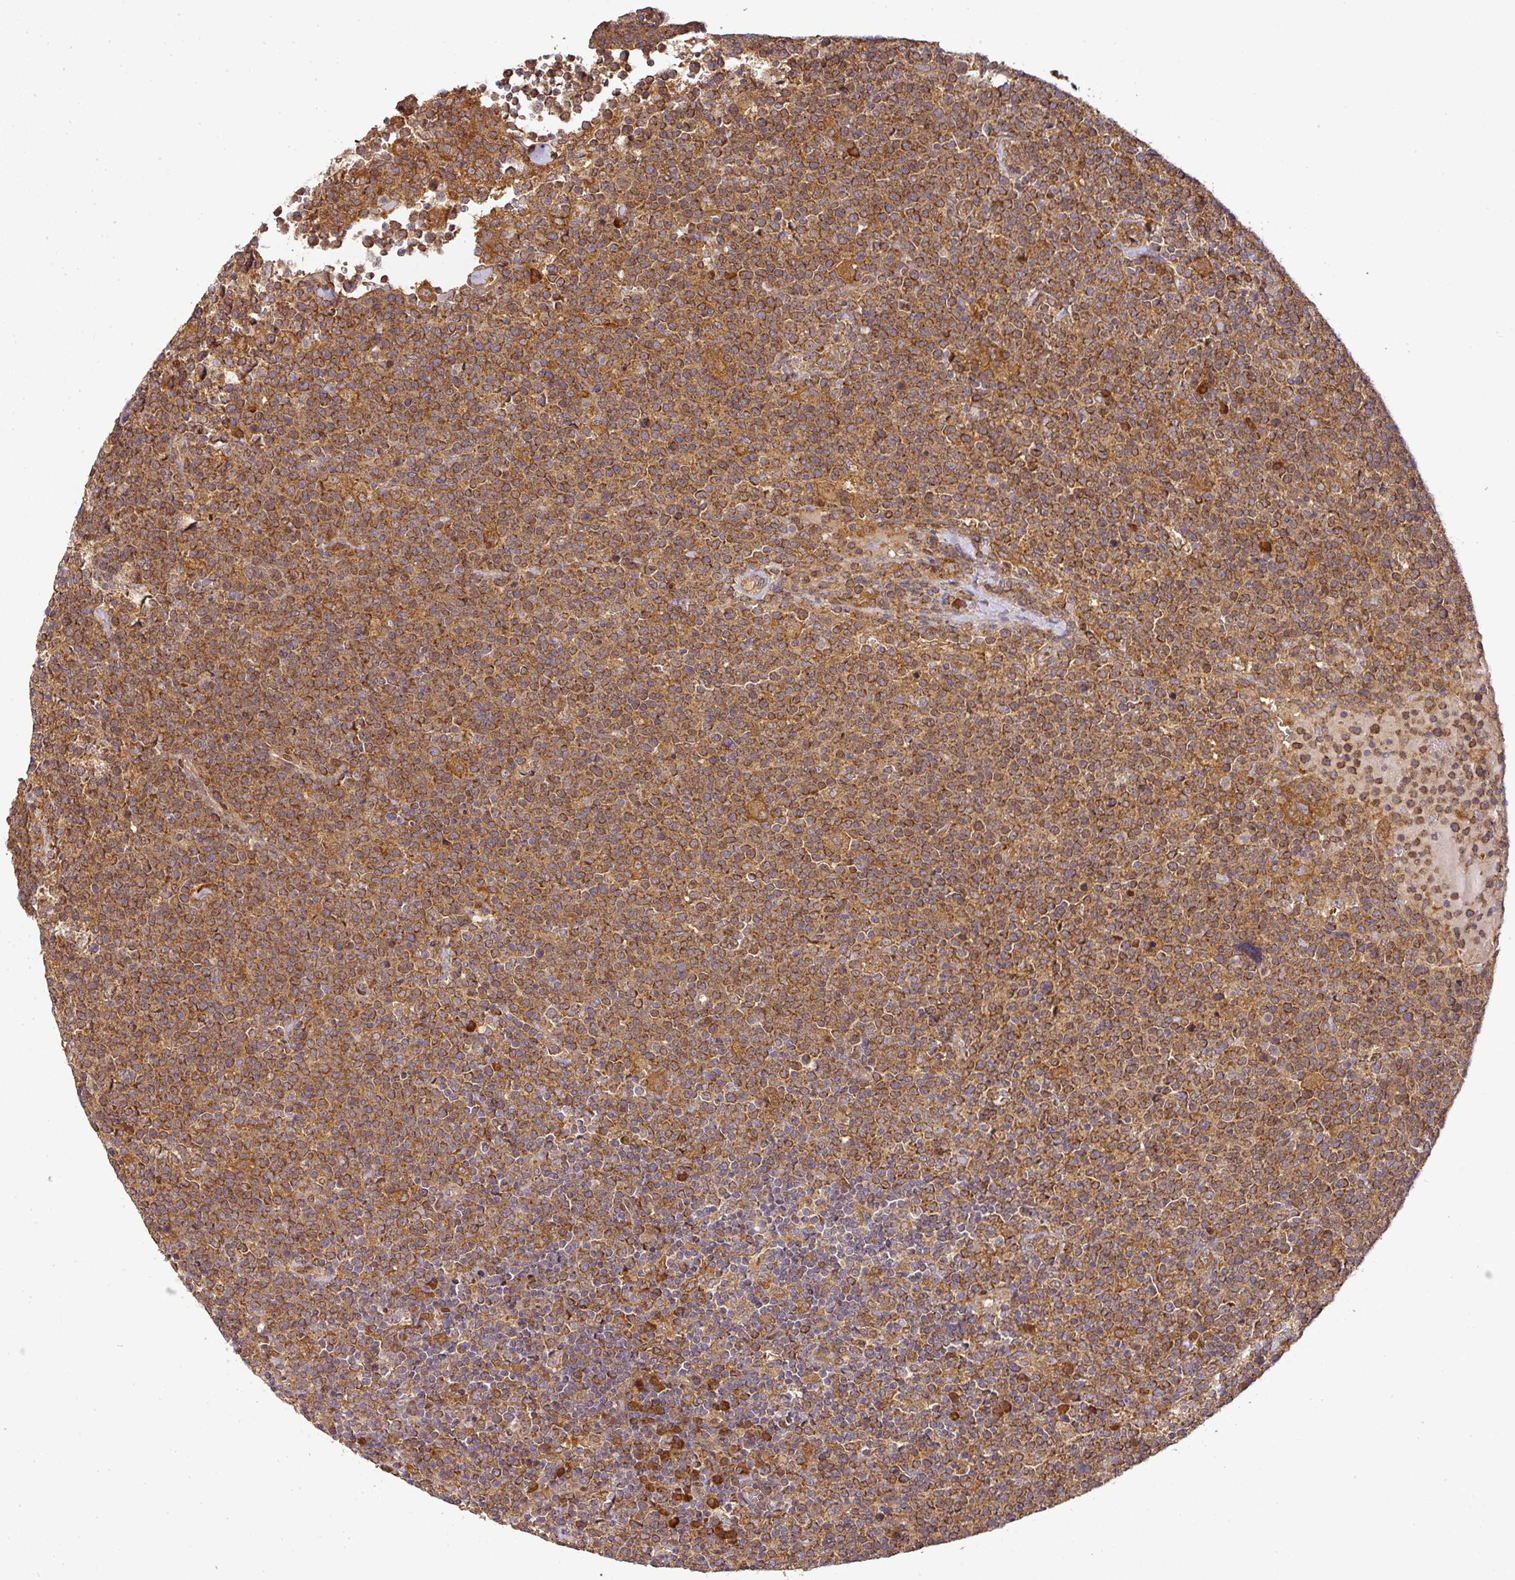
{"staining": {"intensity": "moderate", "quantity": ">75%", "location": "cytoplasmic/membranous"}, "tissue": "lymphoma", "cell_type": "Tumor cells", "image_type": "cancer", "snomed": [{"axis": "morphology", "description": "Malignant lymphoma, non-Hodgkin's type, High grade"}, {"axis": "topography", "description": "Lymph node"}], "caption": "Immunohistochemistry (IHC) image of human malignant lymphoma, non-Hodgkin's type (high-grade) stained for a protein (brown), which demonstrates medium levels of moderate cytoplasmic/membranous staining in approximately >75% of tumor cells.", "gene": "MALSU1", "patient": {"sex": "male", "age": 61}}